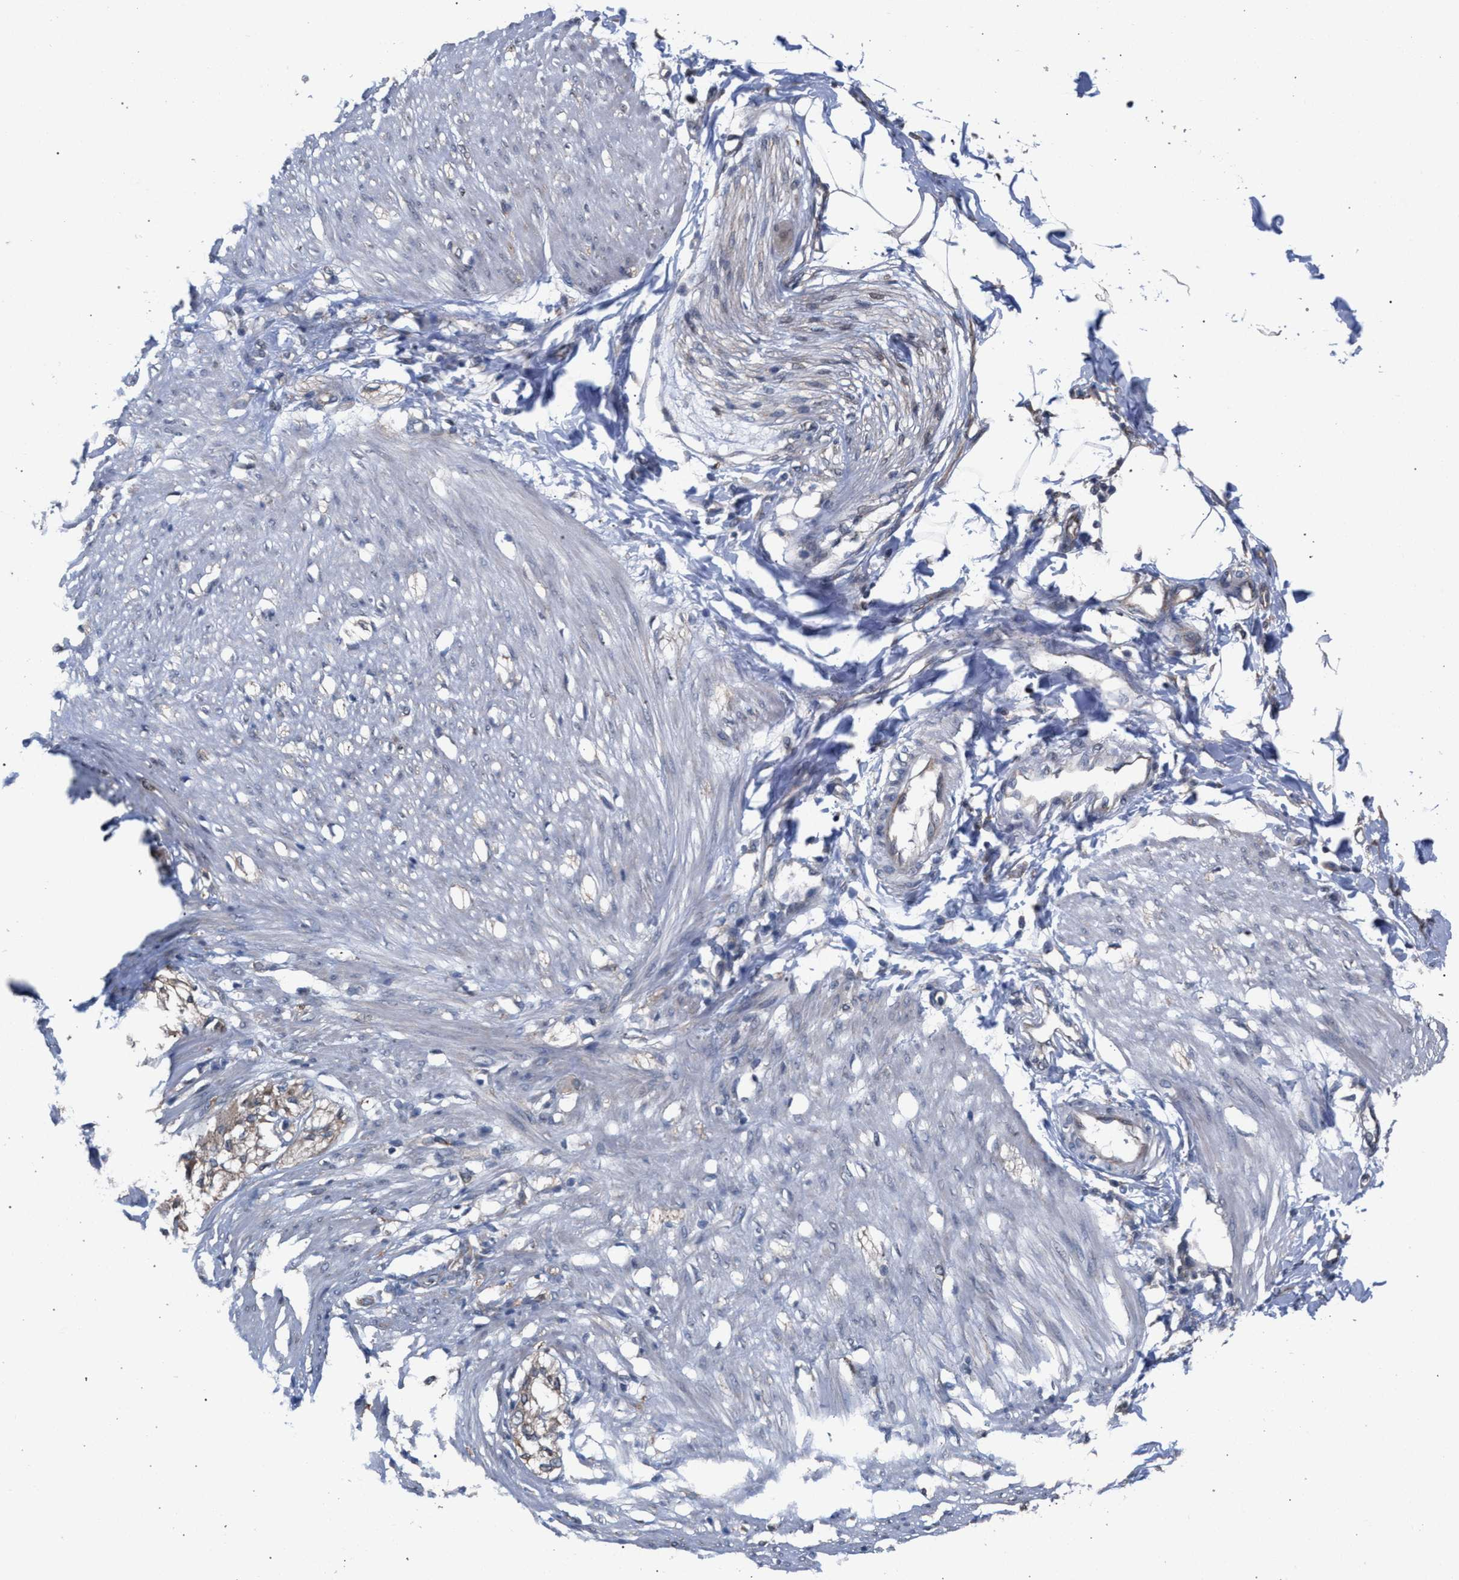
{"staining": {"intensity": "negative", "quantity": "none", "location": "none"}, "tissue": "adipose tissue", "cell_type": "Adipocytes", "image_type": "normal", "snomed": [{"axis": "morphology", "description": "Normal tissue, NOS"}, {"axis": "morphology", "description": "Adenocarcinoma, NOS"}, {"axis": "topography", "description": "Colon"}, {"axis": "topography", "description": "Peripheral nerve tissue"}], "caption": "Immunohistochemistry (IHC) photomicrograph of unremarkable adipose tissue: adipose tissue stained with DAB exhibits no significant protein positivity in adipocytes.", "gene": "ARPC5L", "patient": {"sex": "male", "age": 14}}